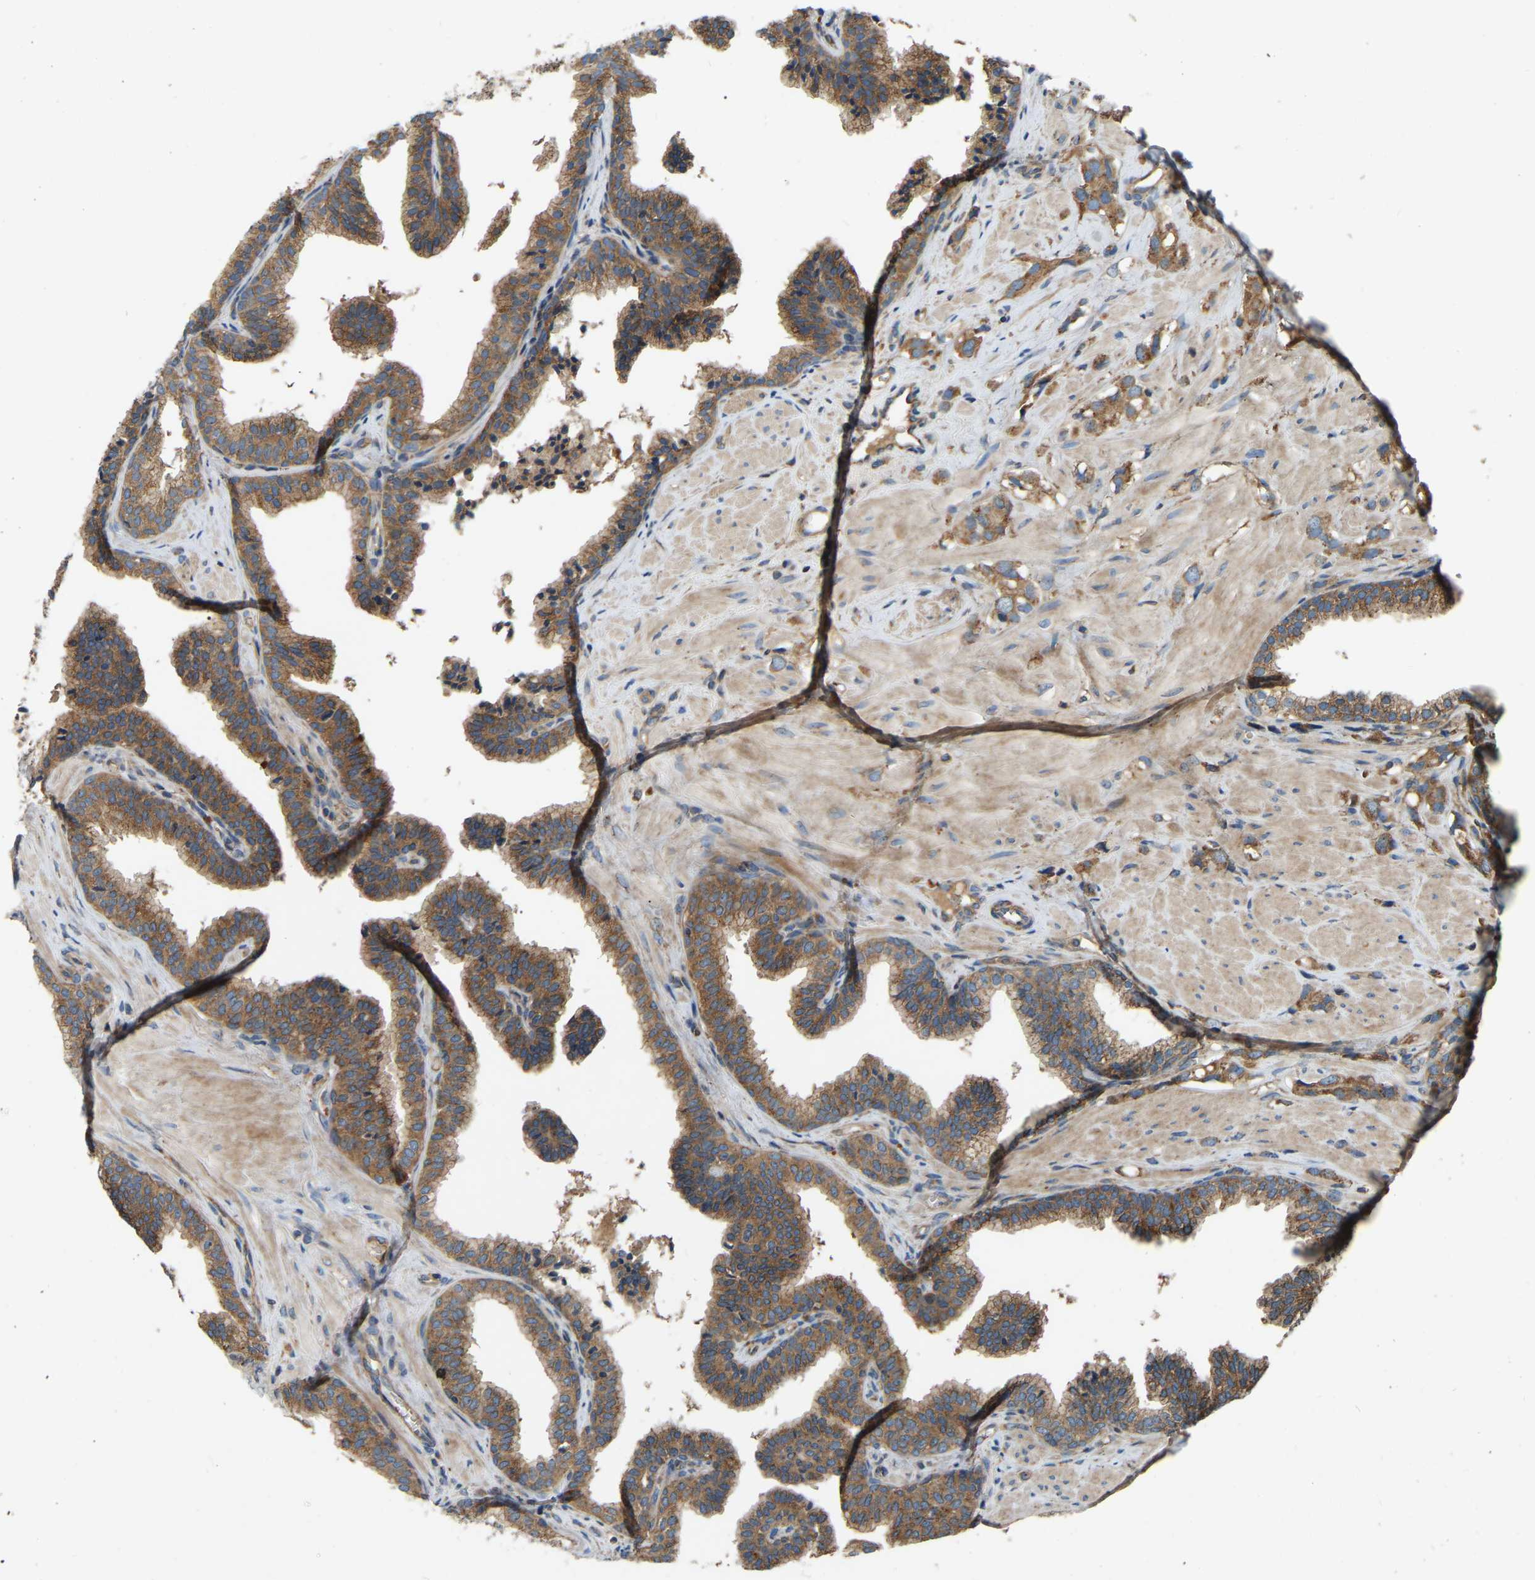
{"staining": {"intensity": "strong", "quantity": ">75%", "location": "cytoplasmic/membranous"}, "tissue": "prostate cancer", "cell_type": "Tumor cells", "image_type": "cancer", "snomed": [{"axis": "morphology", "description": "Adenocarcinoma, High grade"}, {"axis": "topography", "description": "Prostate"}], "caption": "IHC of prostate high-grade adenocarcinoma demonstrates high levels of strong cytoplasmic/membranous staining in about >75% of tumor cells.", "gene": "SAMD9L", "patient": {"sex": "male", "age": 52}}